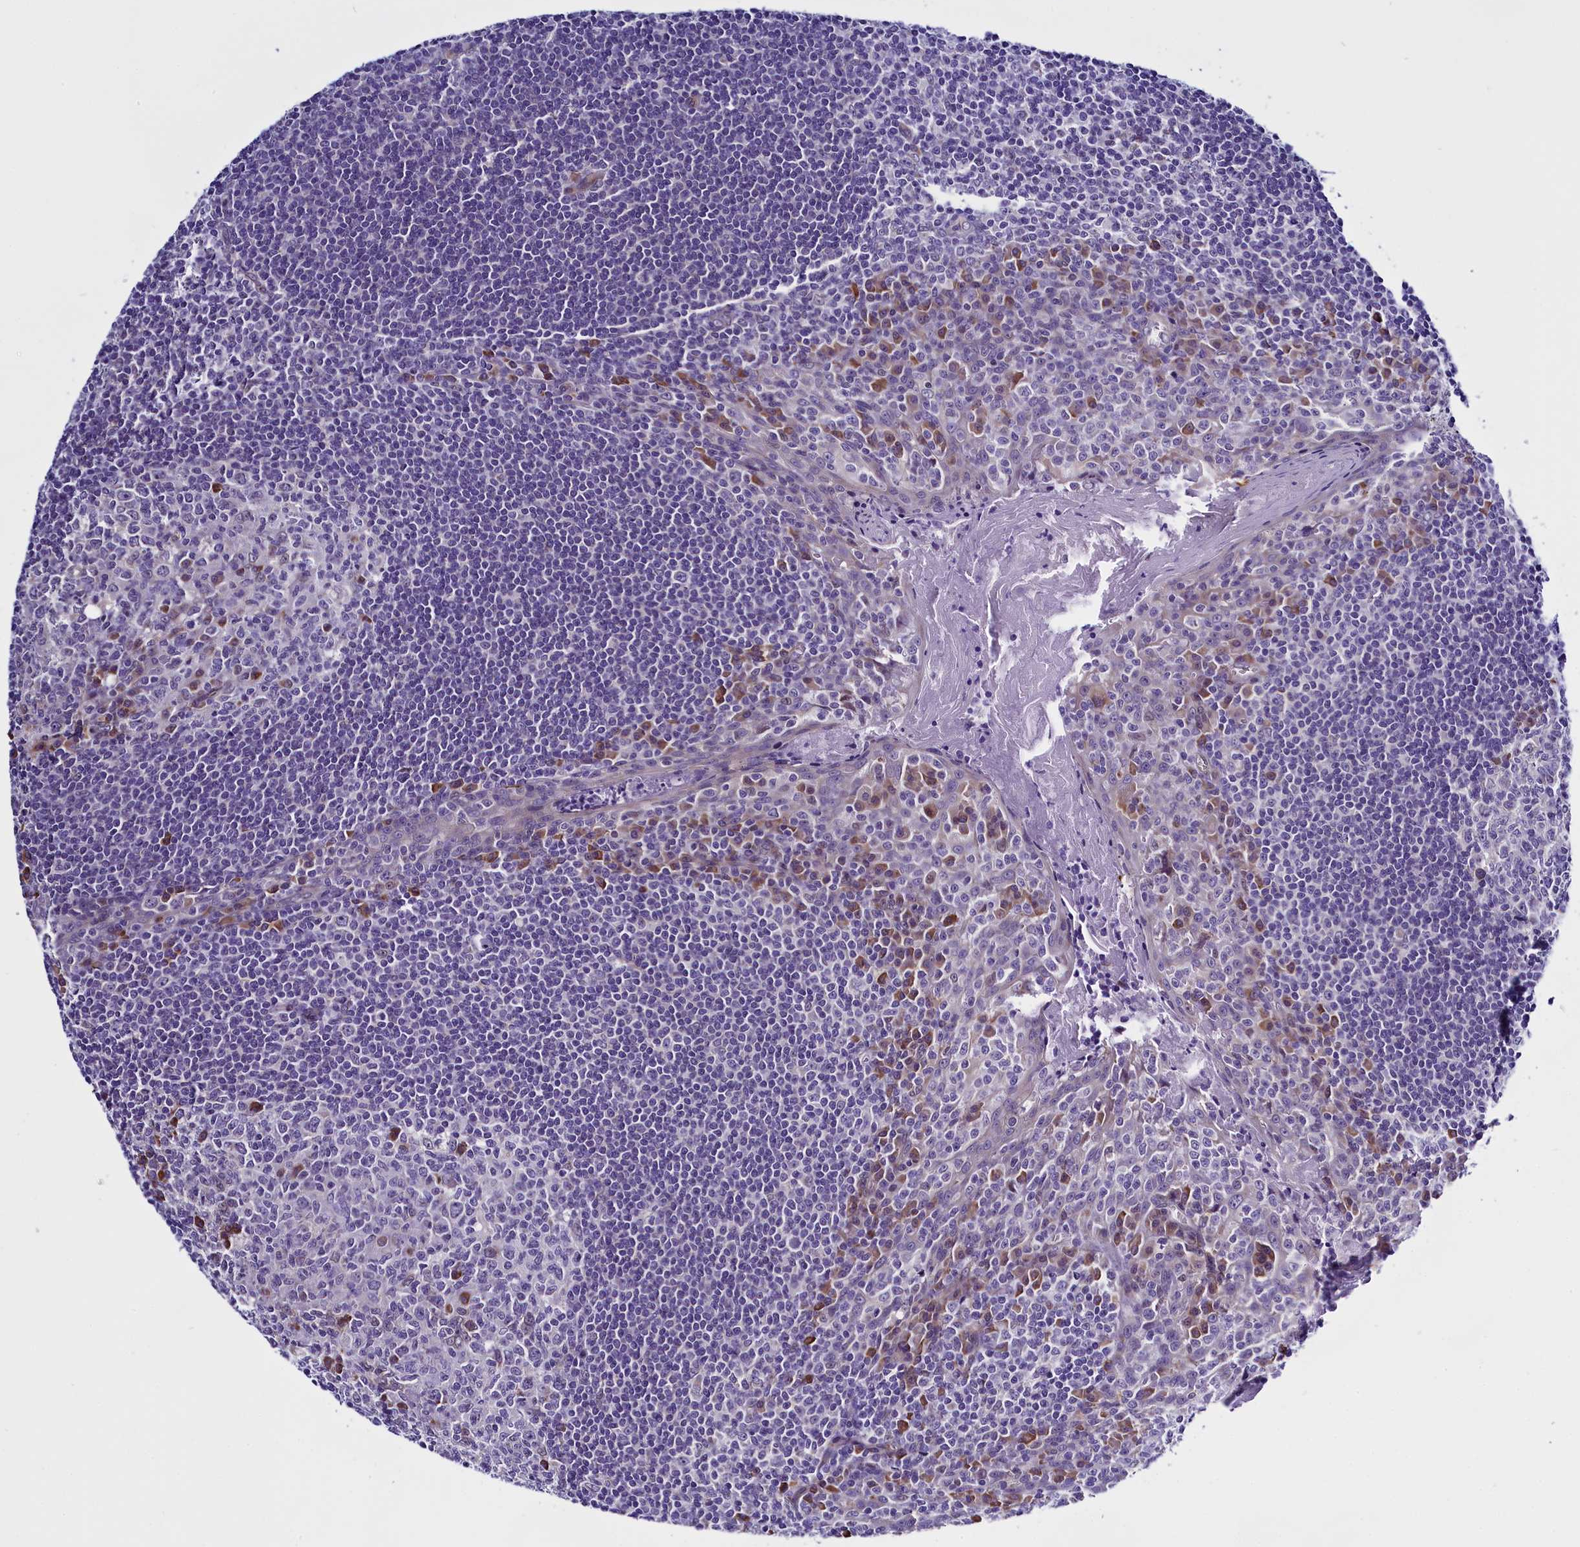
{"staining": {"intensity": "moderate", "quantity": "<25%", "location": "cytoplasmic/membranous"}, "tissue": "tonsil", "cell_type": "Germinal center cells", "image_type": "normal", "snomed": [{"axis": "morphology", "description": "Normal tissue, NOS"}, {"axis": "topography", "description": "Tonsil"}], "caption": "High-power microscopy captured an IHC histopathology image of benign tonsil, revealing moderate cytoplasmic/membranous staining in approximately <25% of germinal center cells. Nuclei are stained in blue.", "gene": "UACA", "patient": {"sex": "male", "age": 27}}